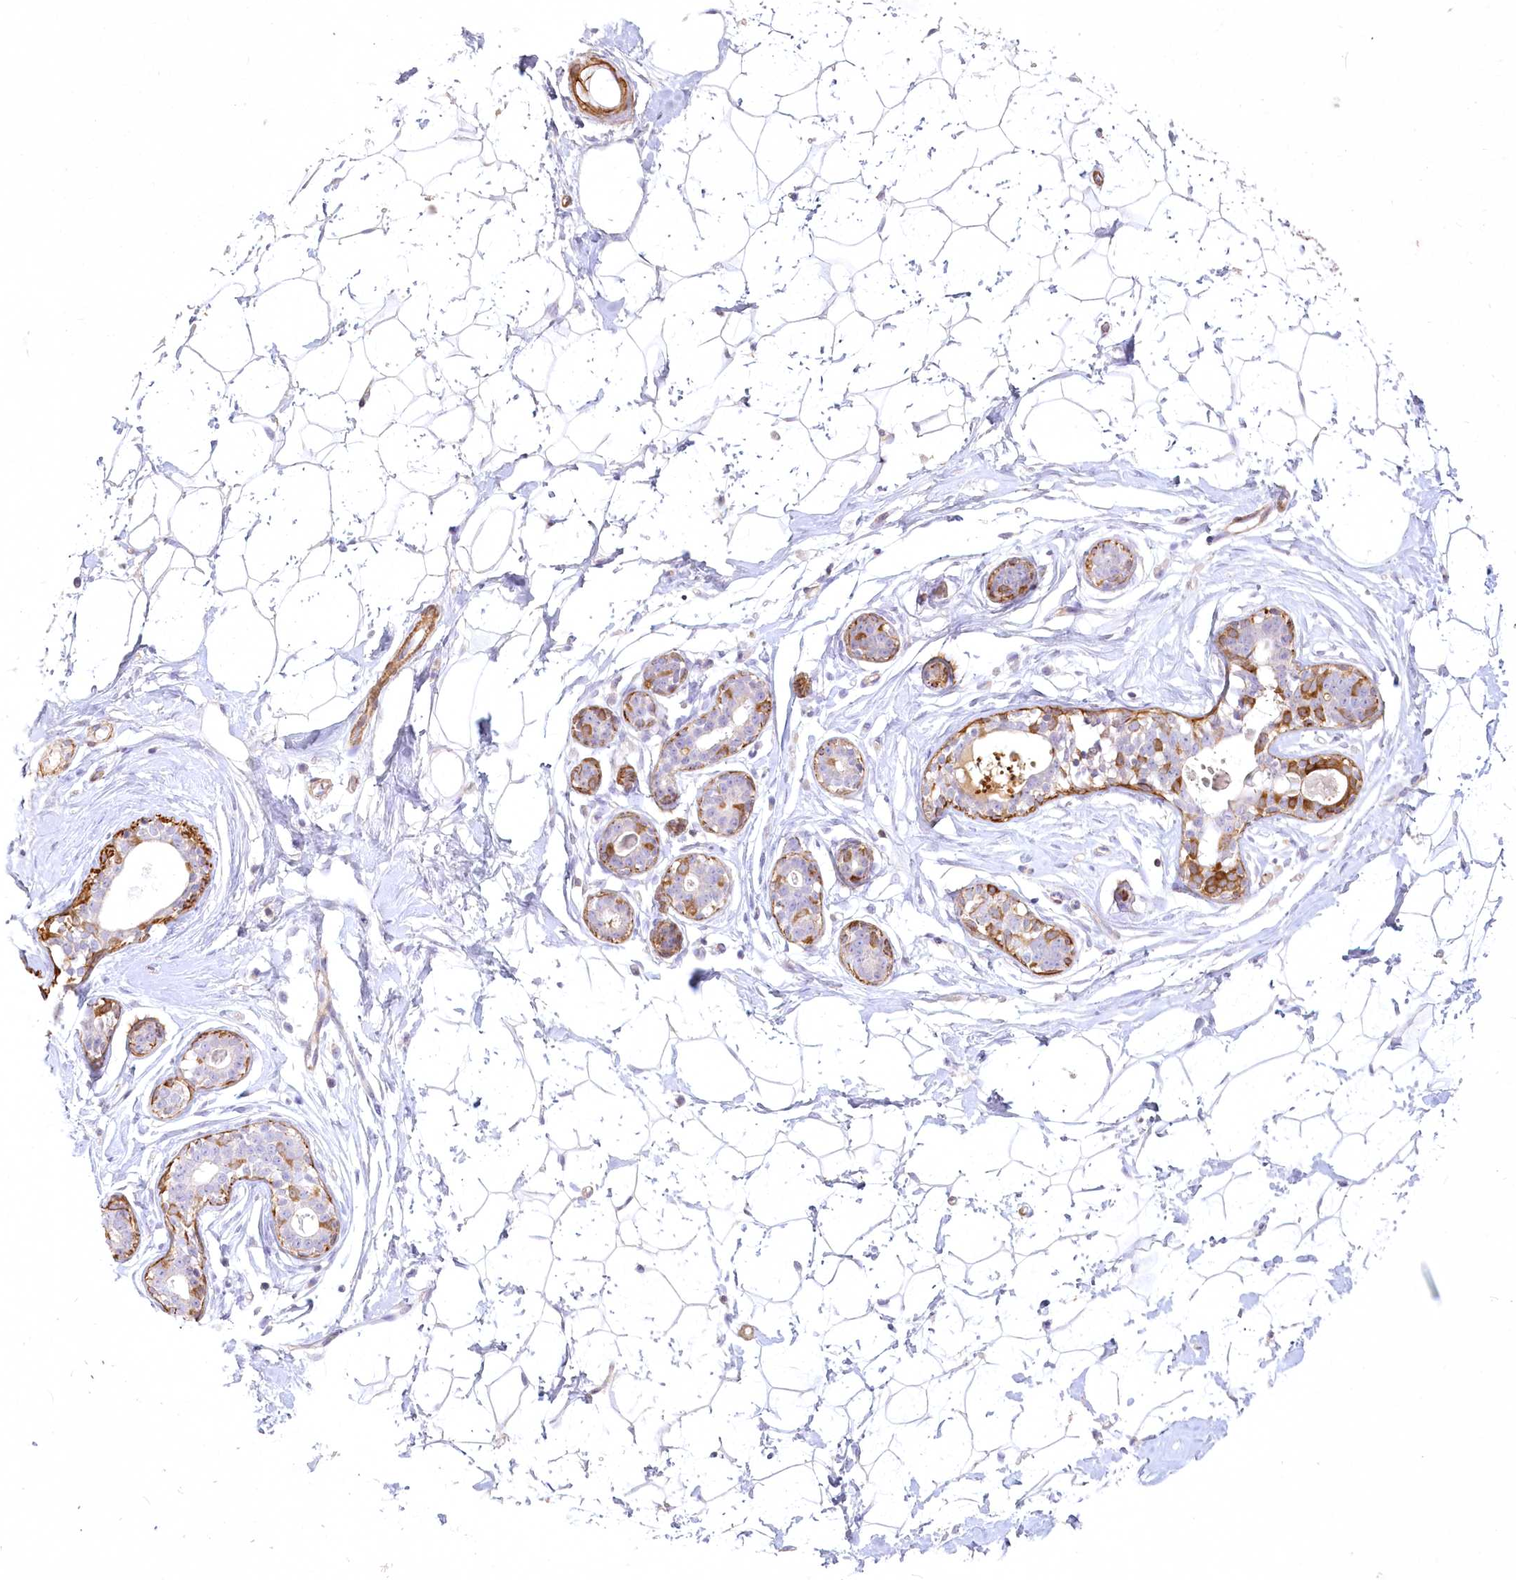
{"staining": {"intensity": "negative", "quantity": "none", "location": "none"}, "tissue": "breast", "cell_type": "Adipocytes", "image_type": "normal", "snomed": [{"axis": "morphology", "description": "Normal tissue, NOS"}, {"axis": "morphology", "description": "Adenoma, NOS"}, {"axis": "topography", "description": "Breast"}], "caption": "Immunohistochemistry image of benign human breast stained for a protein (brown), which demonstrates no staining in adipocytes. Nuclei are stained in blue.", "gene": "INPP4B", "patient": {"sex": "female", "age": 23}}